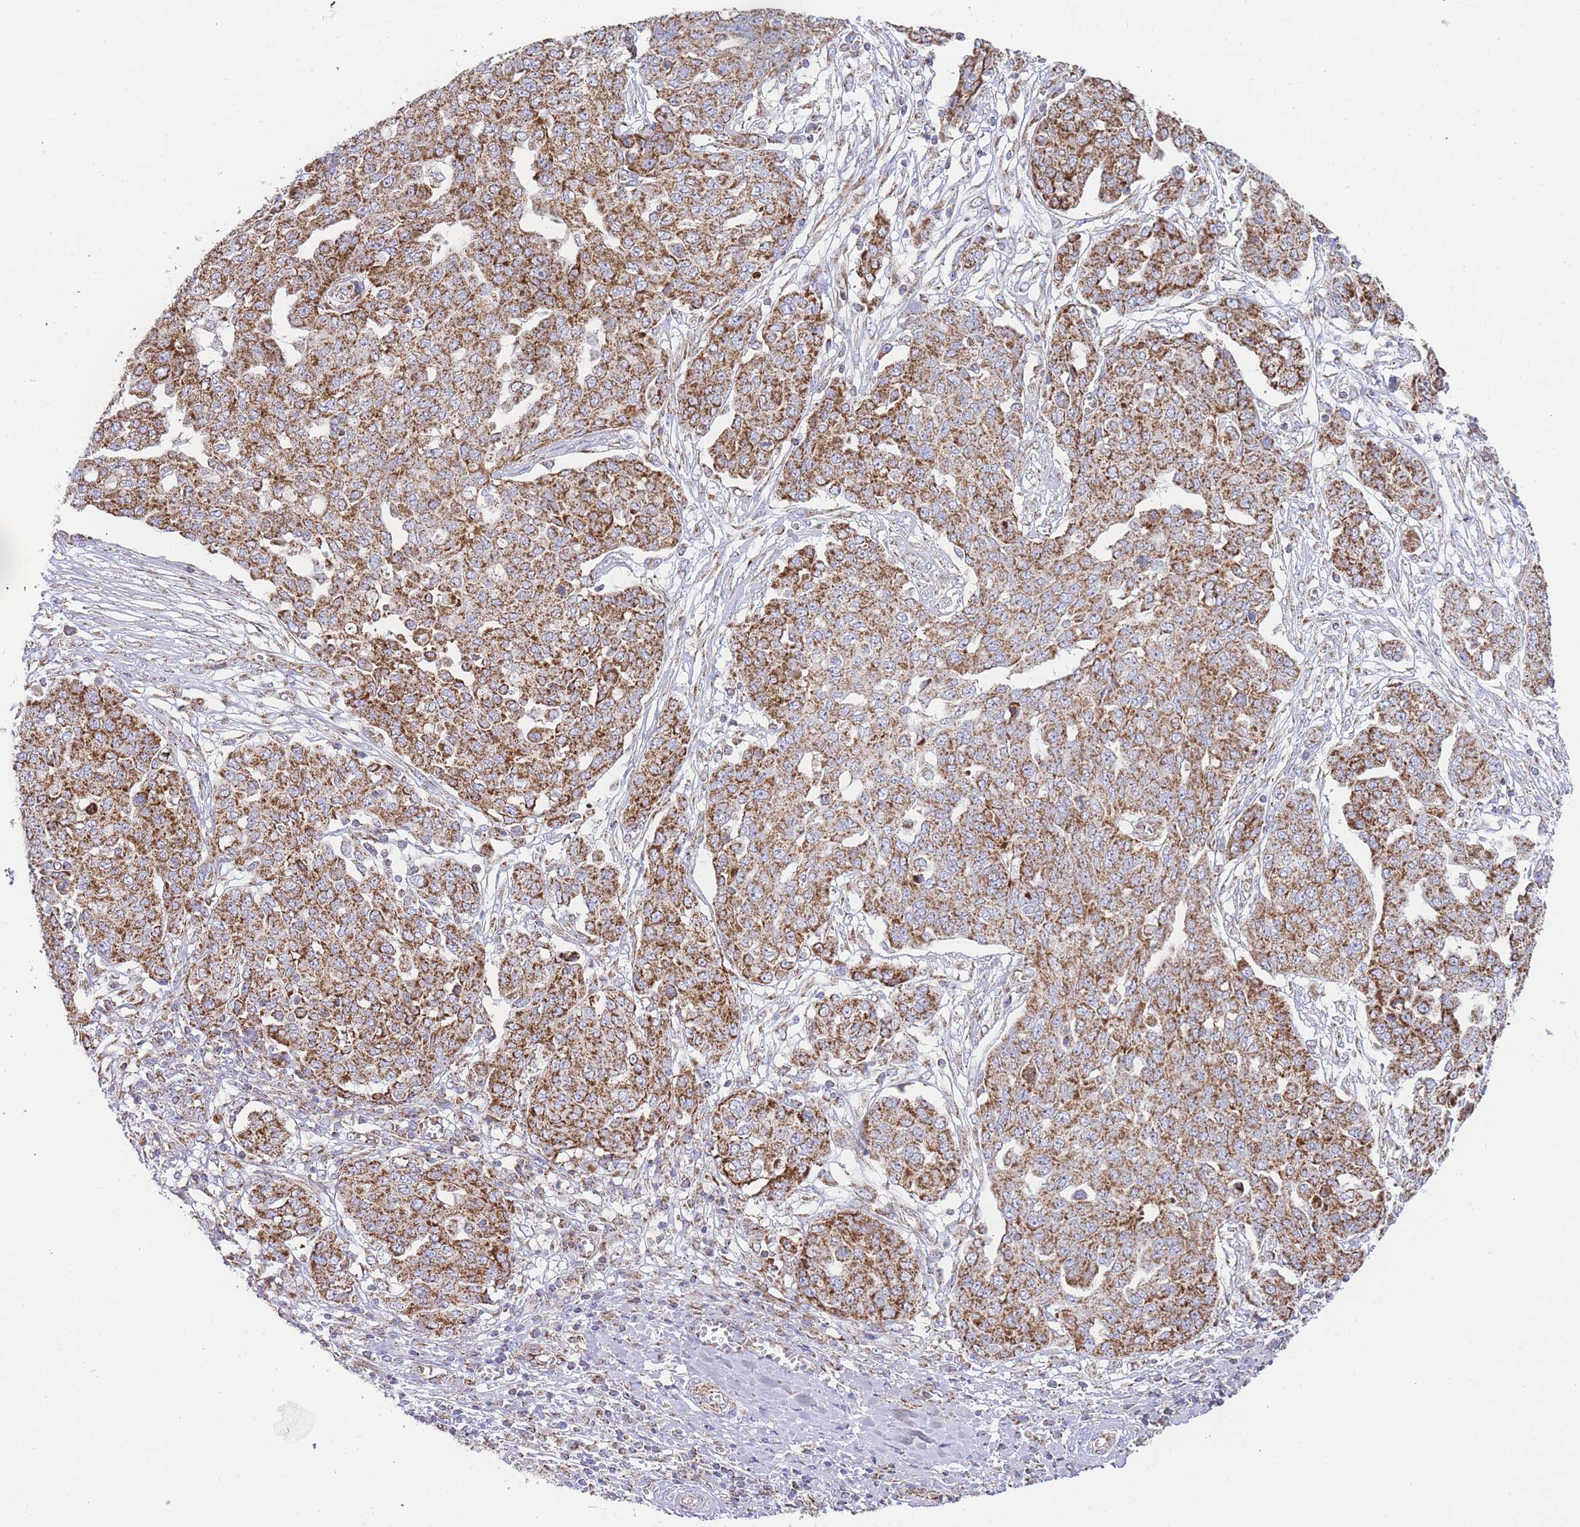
{"staining": {"intensity": "moderate", "quantity": ">75%", "location": "cytoplasmic/membranous"}, "tissue": "ovarian cancer", "cell_type": "Tumor cells", "image_type": "cancer", "snomed": [{"axis": "morphology", "description": "Cystadenocarcinoma, serous, NOS"}, {"axis": "topography", "description": "Soft tissue"}, {"axis": "topography", "description": "Ovary"}], "caption": "Immunohistochemical staining of human ovarian serous cystadenocarcinoma exhibits moderate cytoplasmic/membranous protein positivity in approximately >75% of tumor cells.", "gene": "GSTM1", "patient": {"sex": "female", "age": 57}}